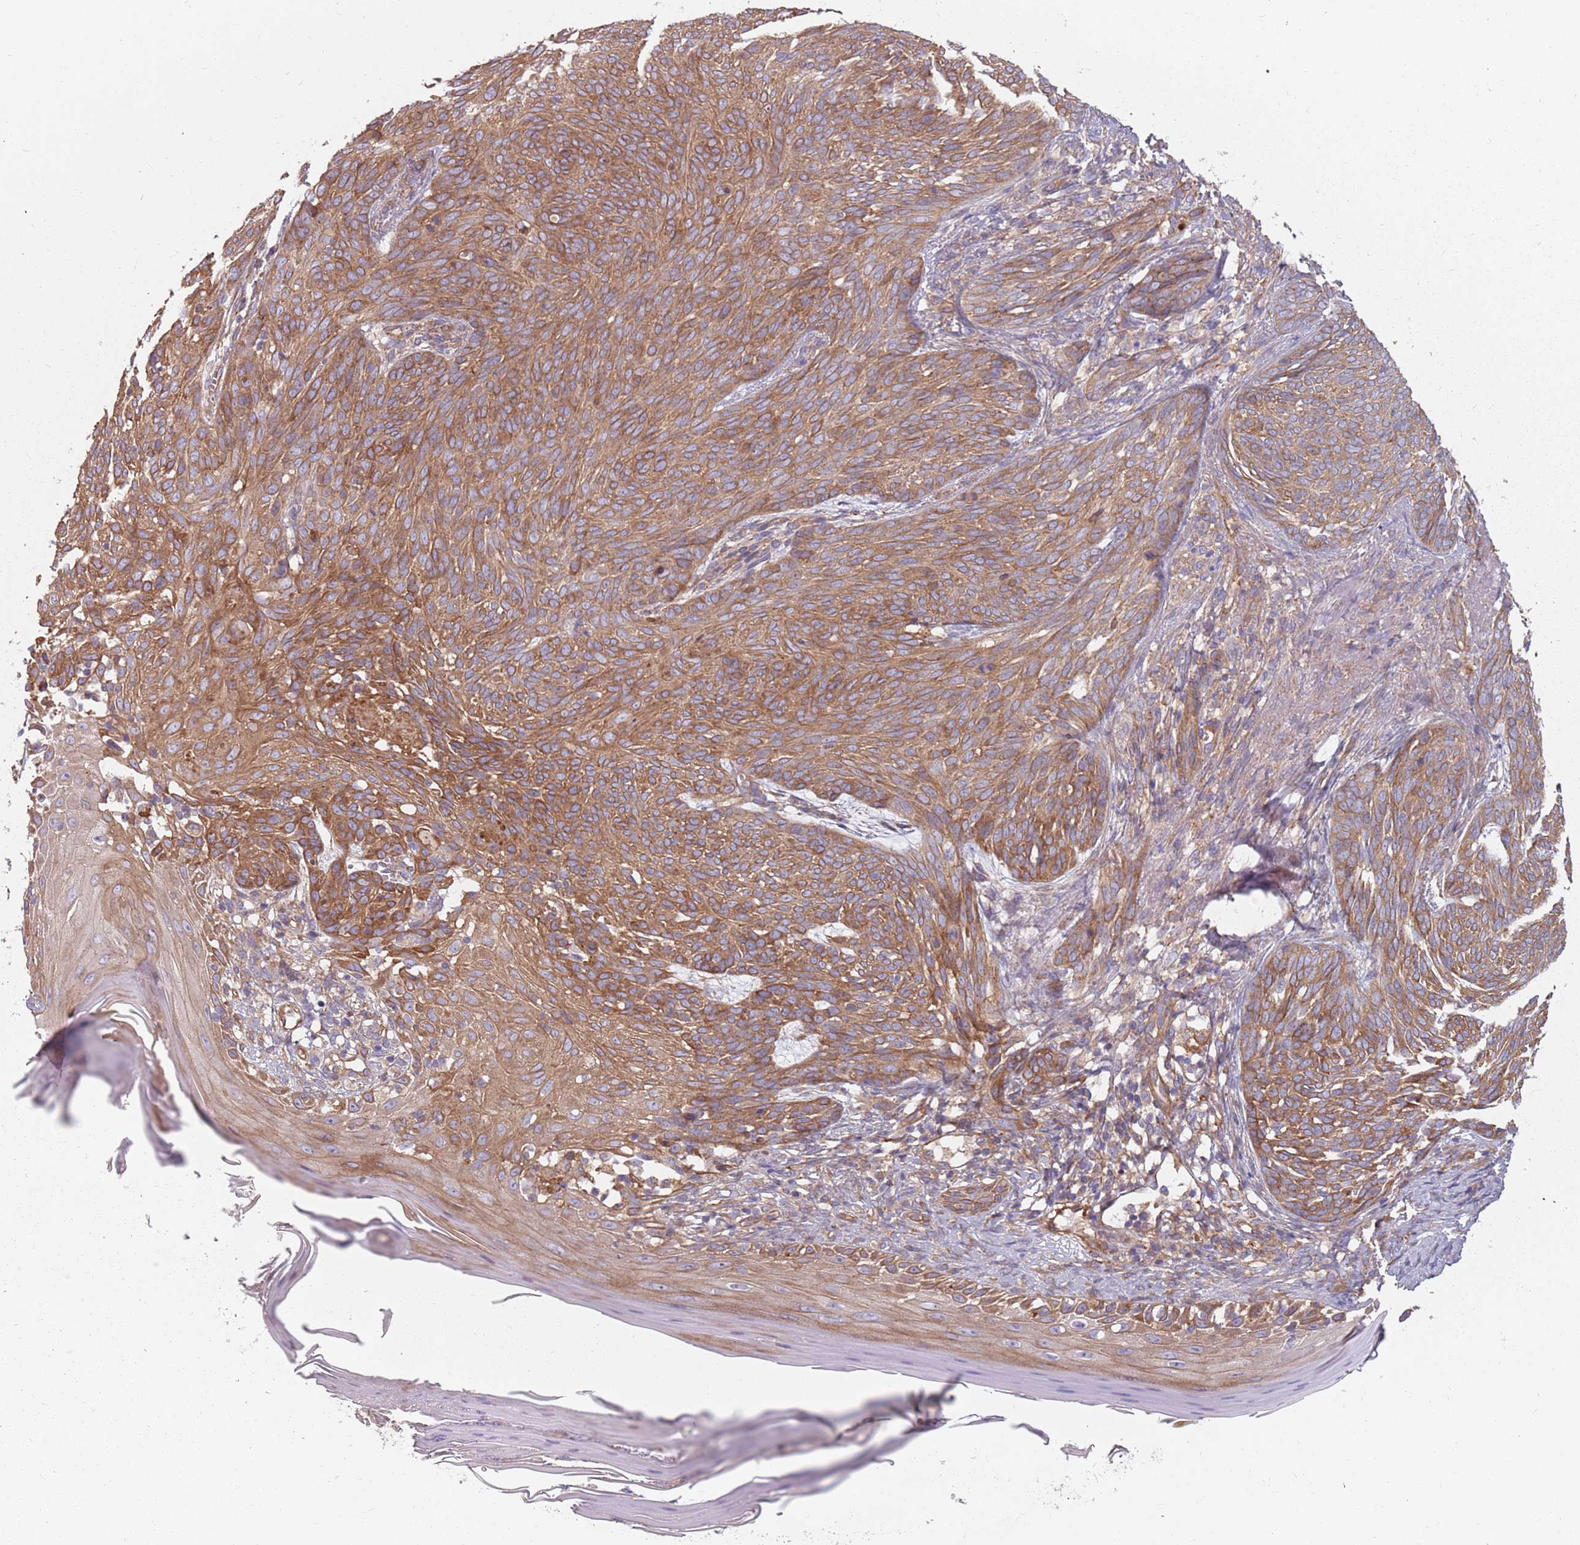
{"staining": {"intensity": "moderate", "quantity": ">75%", "location": "cytoplasmic/membranous"}, "tissue": "skin cancer", "cell_type": "Tumor cells", "image_type": "cancer", "snomed": [{"axis": "morphology", "description": "Basal cell carcinoma"}, {"axis": "topography", "description": "Skin"}], "caption": "Immunohistochemistry of human skin cancer (basal cell carcinoma) displays medium levels of moderate cytoplasmic/membranous expression in about >75% of tumor cells.", "gene": "SPDL1", "patient": {"sex": "female", "age": 86}}